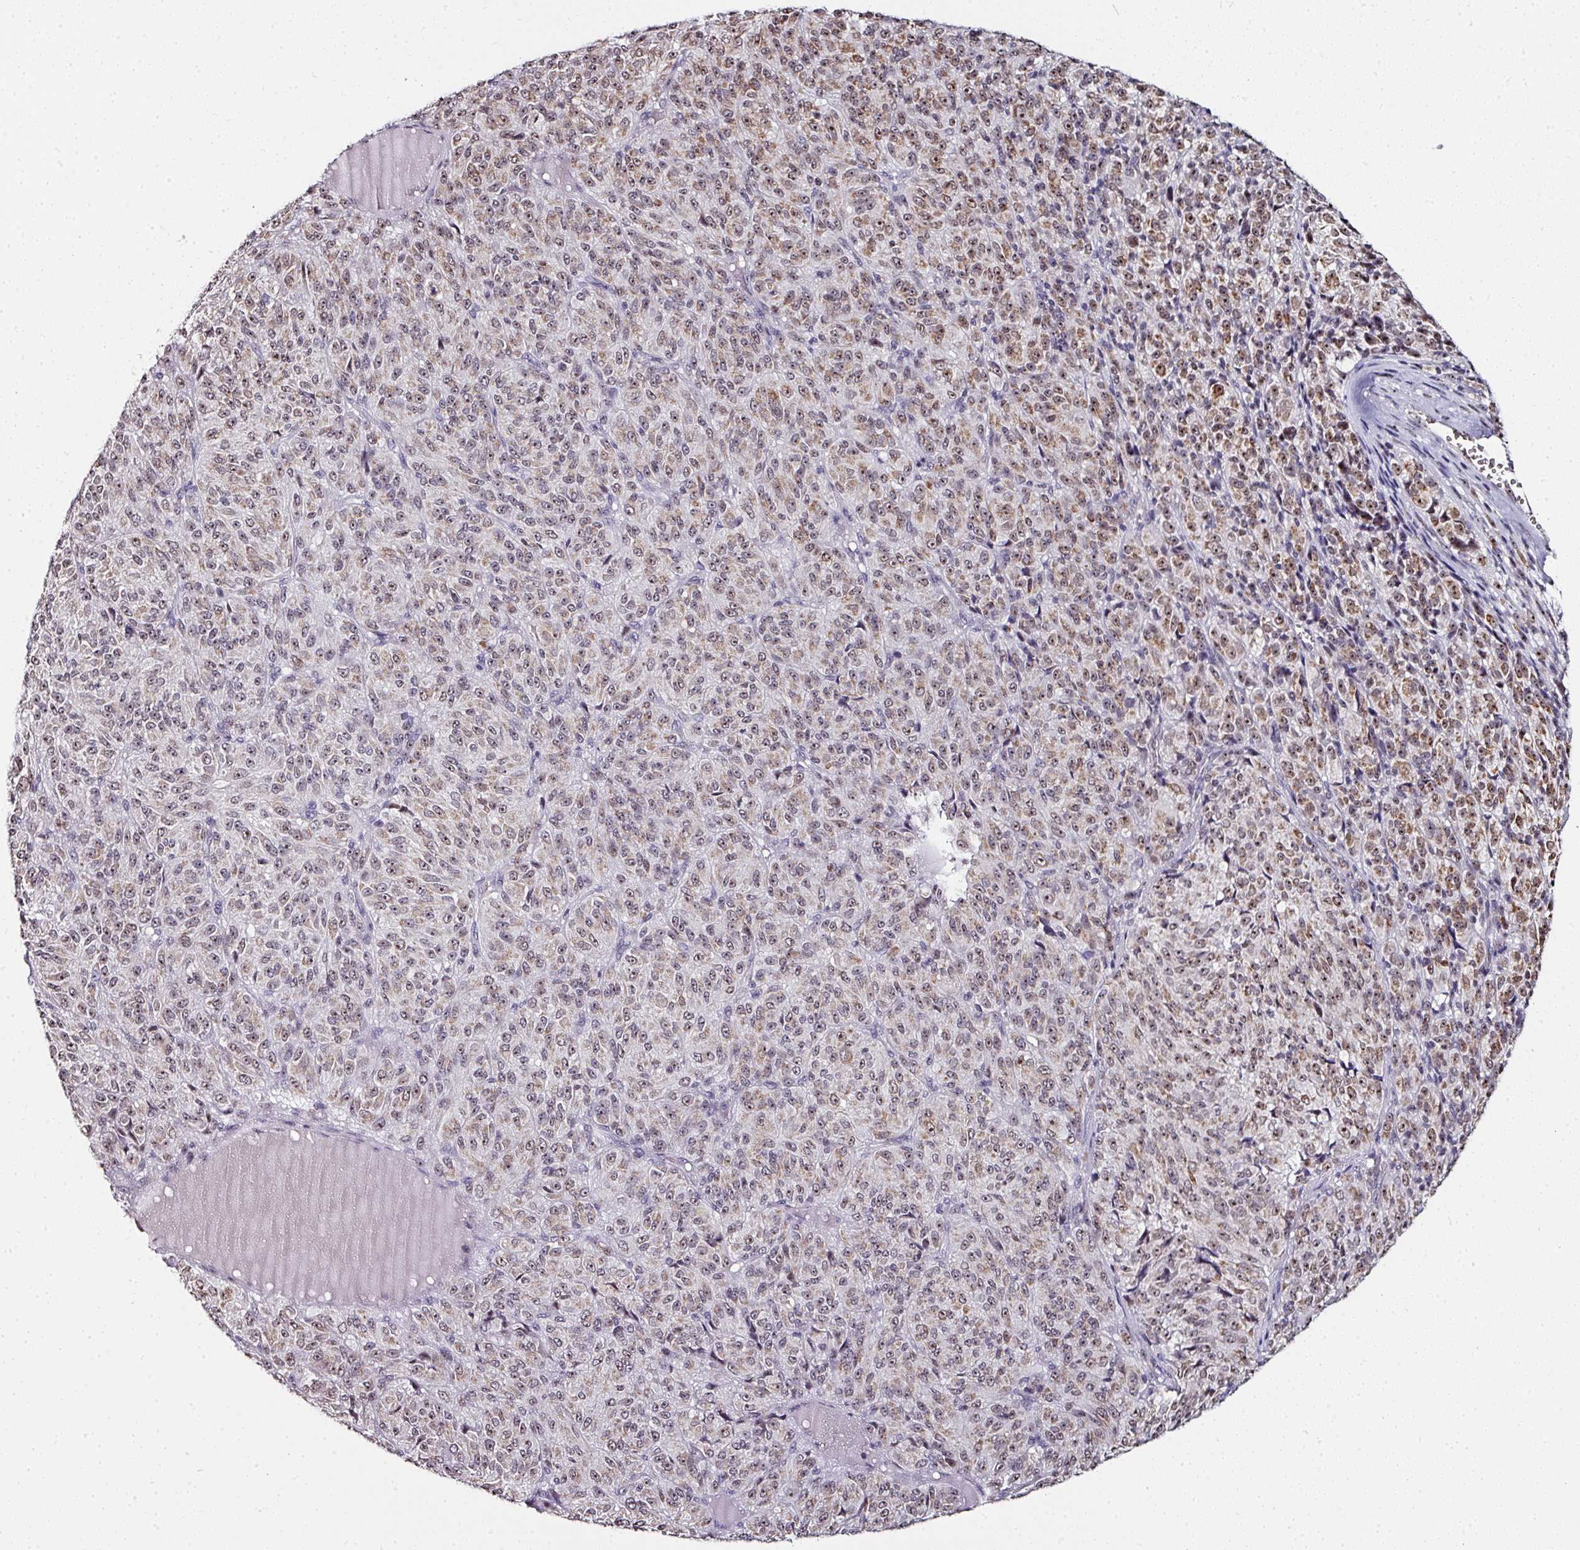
{"staining": {"intensity": "moderate", "quantity": ">75%", "location": "cytoplasmic/membranous,nuclear"}, "tissue": "melanoma", "cell_type": "Tumor cells", "image_type": "cancer", "snomed": [{"axis": "morphology", "description": "Malignant melanoma, Metastatic site"}, {"axis": "topography", "description": "Brain"}], "caption": "Malignant melanoma (metastatic site) stained with a brown dye exhibits moderate cytoplasmic/membranous and nuclear positive staining in approximately >75% of tumor cells.", "gene": "NACC2", "patient": {"sex": "female", "age": 56}}